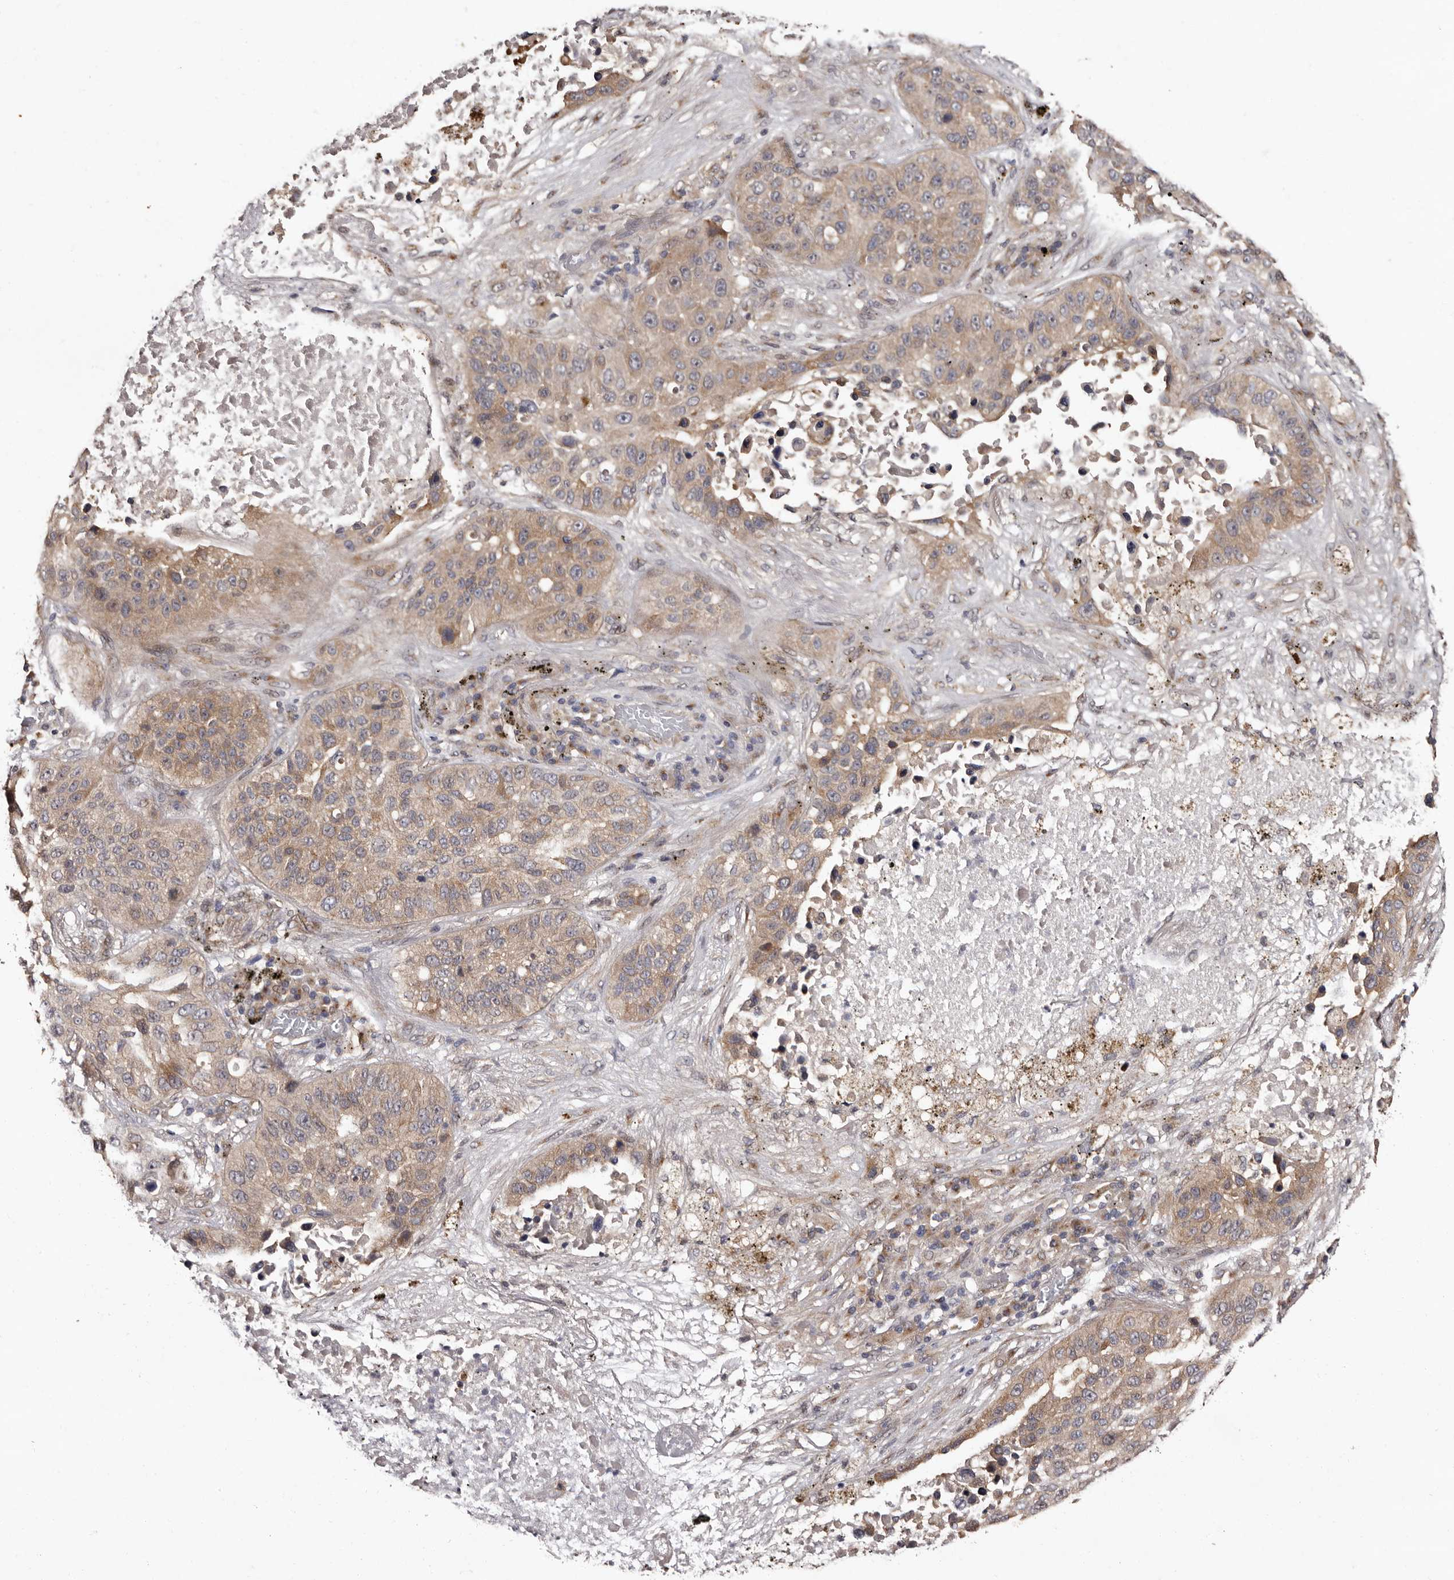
{"staining": {"intensity": "moderate", "quantity": ">75%", "location": "cytoplasmic/membranous"}, "tissue": "lung cancer", "cell_type": "Tumor cells", "image_type": "cancer", "snomed": [{"axis": "morphology", "description": "Squamous cell carcinoma, NOS"}, {"axis": "topography", "description": "Lung"}], "caption": "Immunohistochemical staining of human squamous cell carcinoma (lung) reveals medium levels of moderate cytoplasmic/membranous protein staining in about >75% of tumor cells.", "gene": "FAM91A1", "patient": {"sex": "male", "age": 57}}